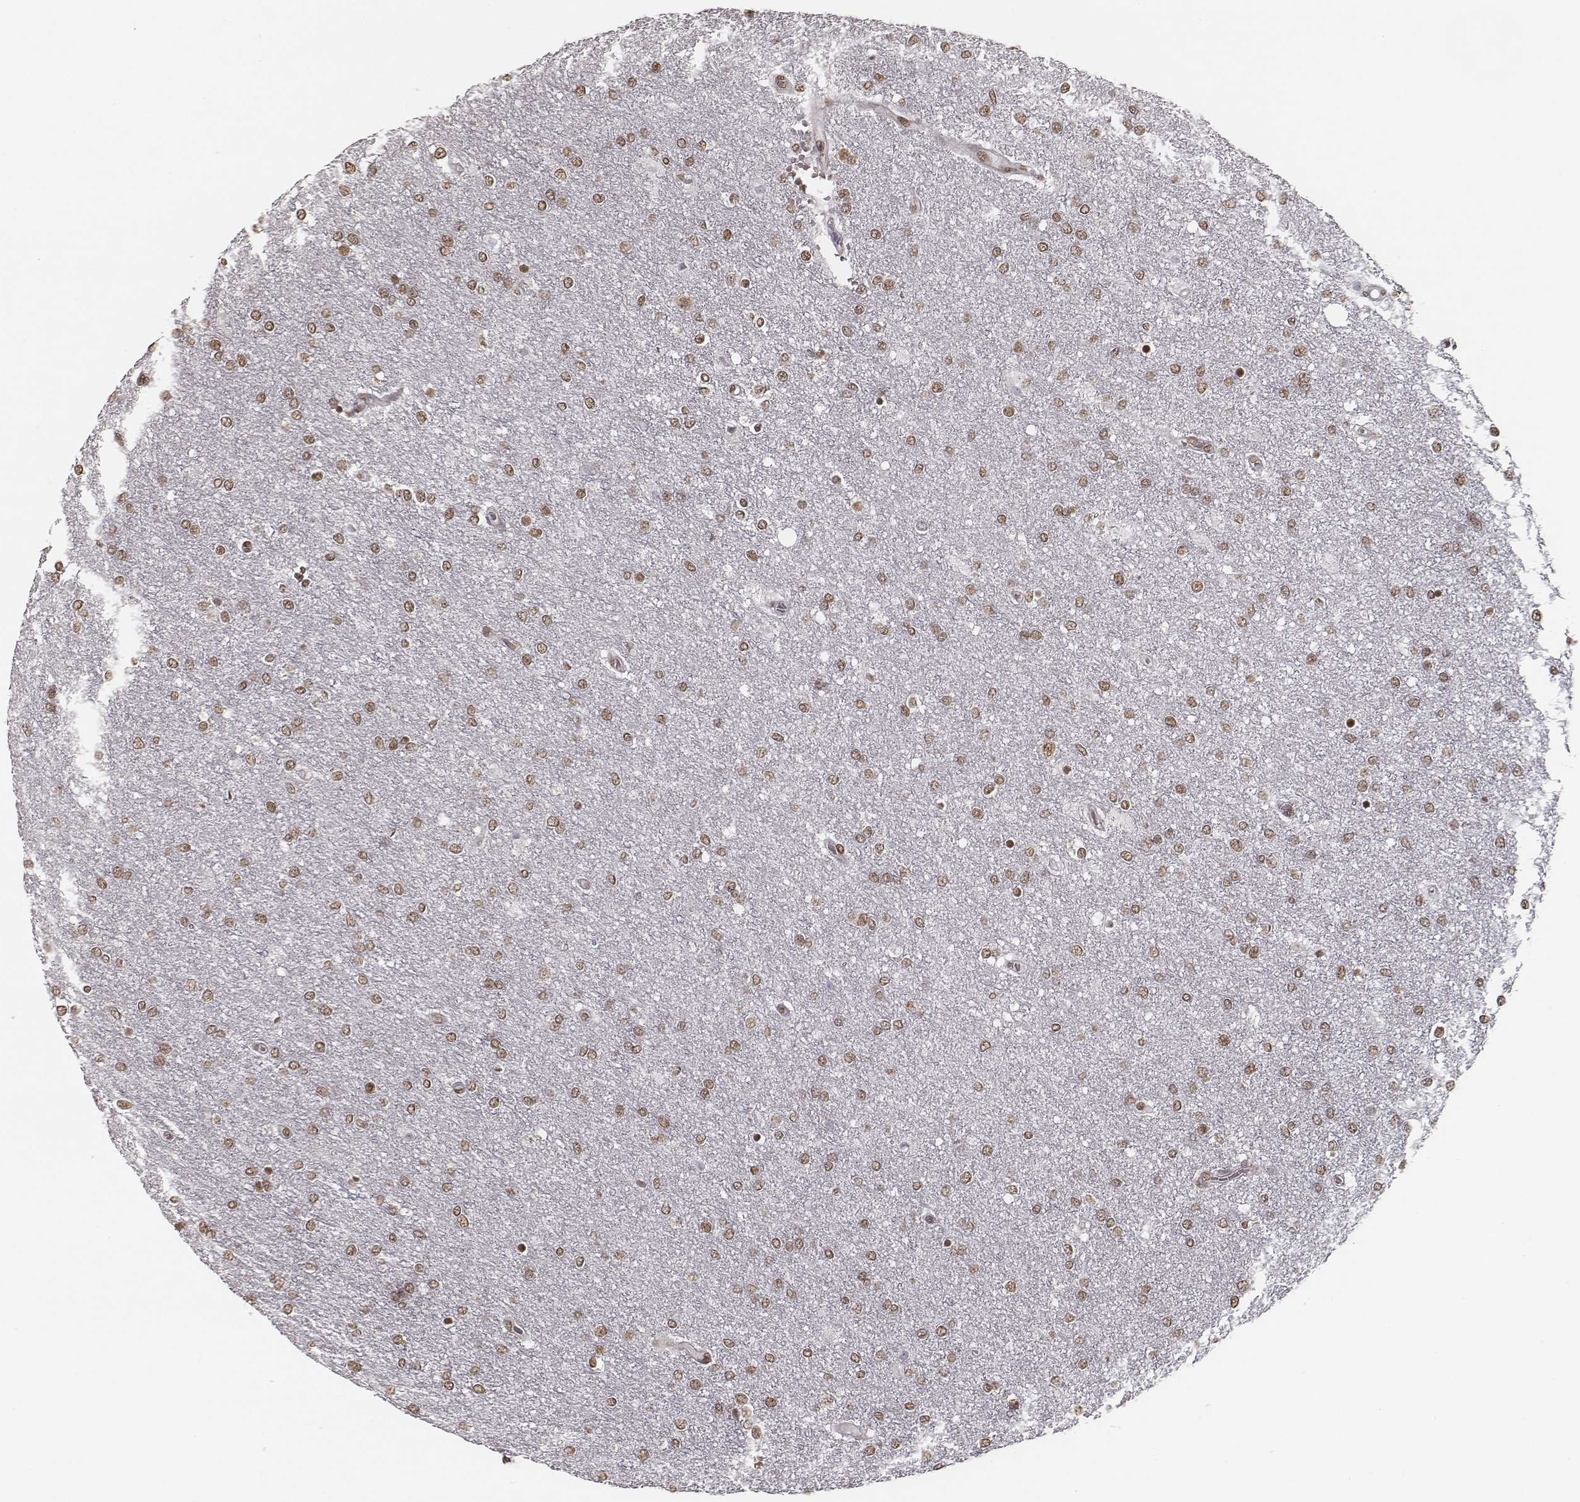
{"staining": {"intensity": "moderate", "quantity": ">75%", "location": "nuclear"}, "tissue": "glioma", "cell_type": "Tumor cells", "image_type": "cancer", "snomed": [{"axis": "morphology", "description": "Glioma, malignant, High grade"}, {"axis": "topography", "description": "Brain"}], "caption": "Immunohistochemistry (IHC) photomicrograph of glioma stained for a protein (brown), which displays medium levels of moderate nuclear positivity in about >75% of tumor cells.", "gene": "HMGA2", "patient": {"sex": "female", "age": 61}}